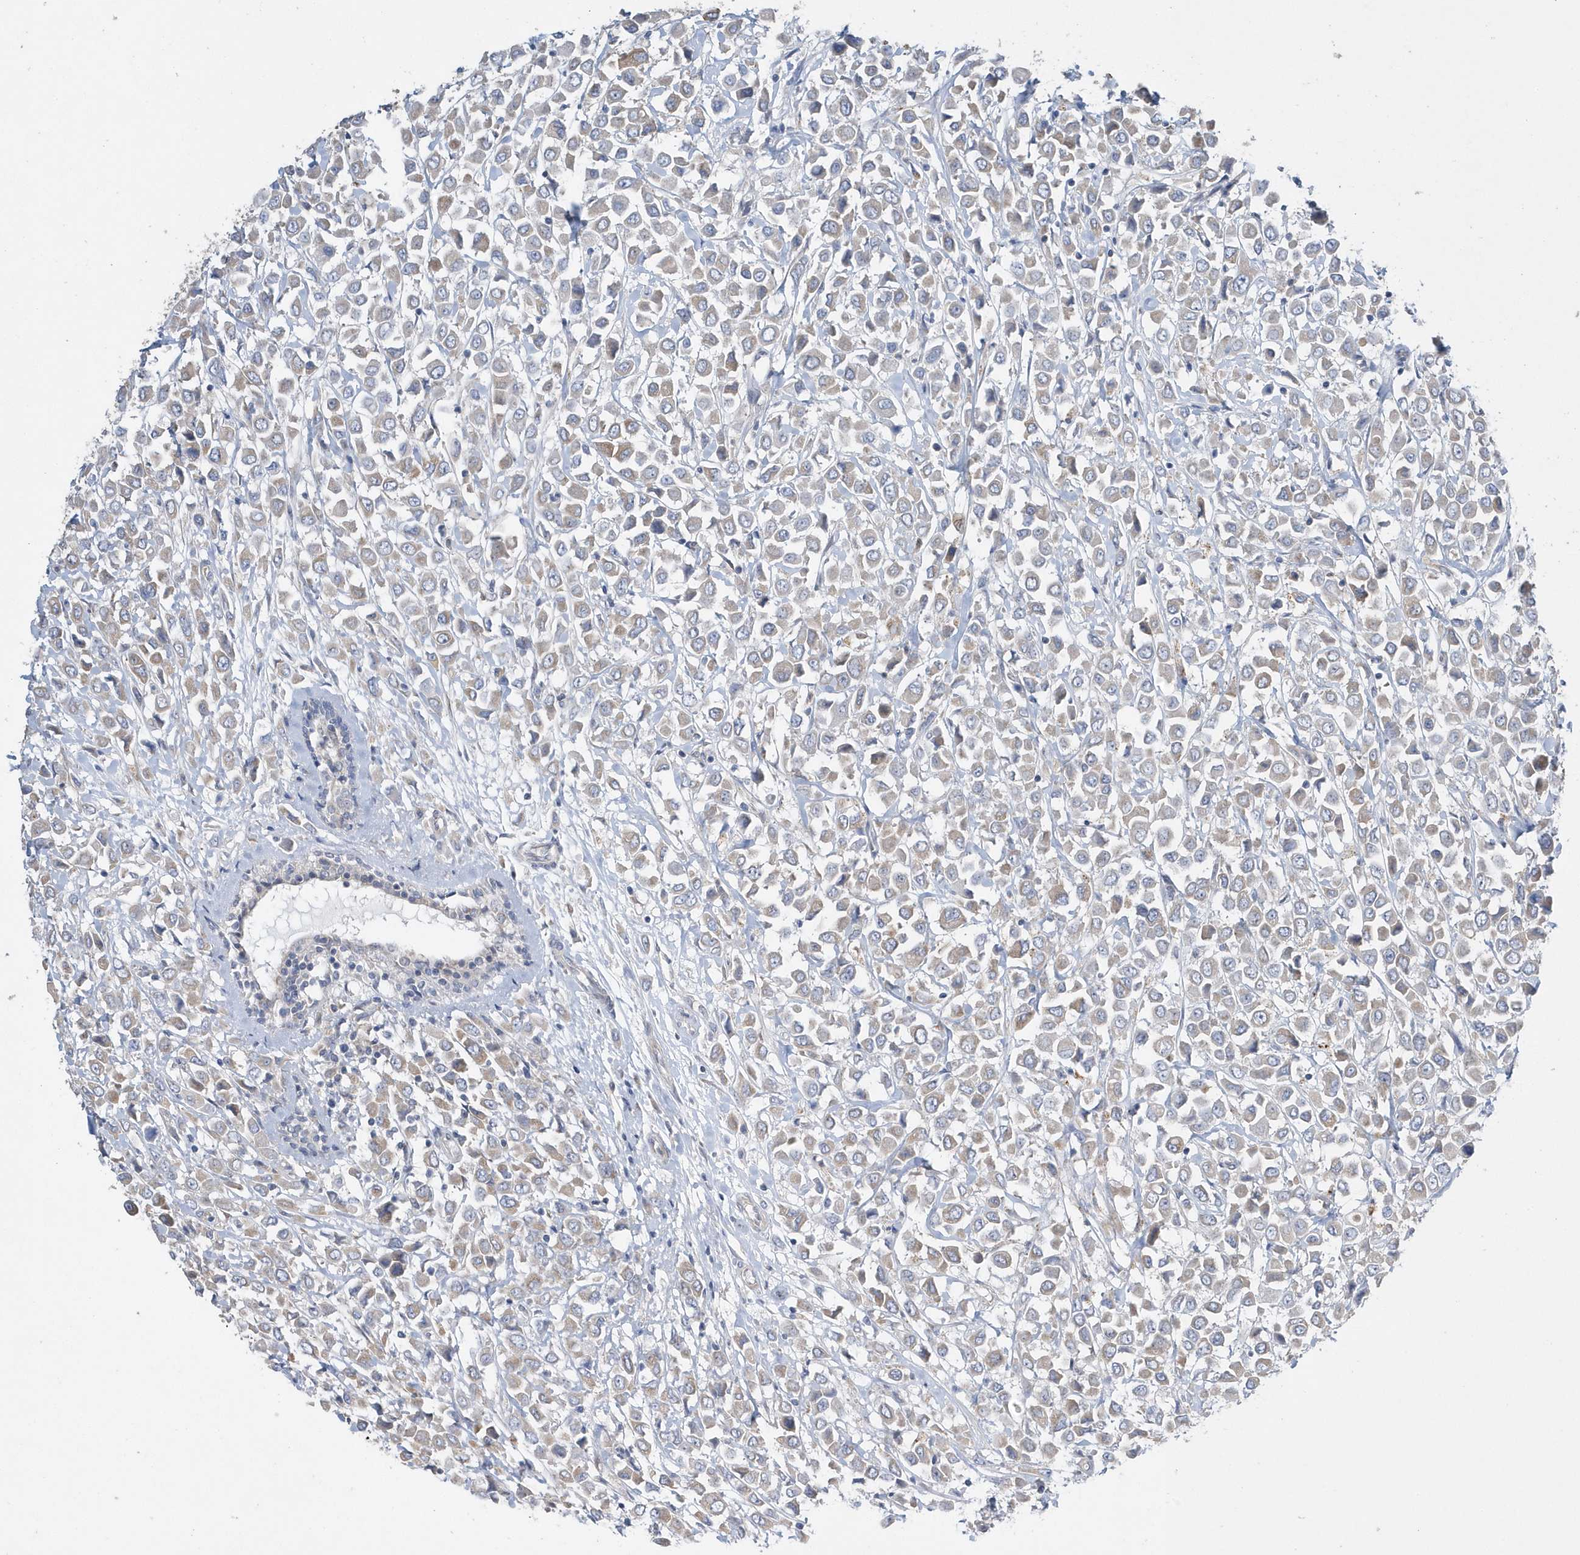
{"staining": {"intensity": "weak", "quantity": ">75%", "location": "cytoplasmic/membranous"}, "tissue": "breast cancer", "cell_type": "Tumor cells", "image_type": "cancer", "snomed": [{"axis": "morphology", "description": "Duct carcinoma"}, {"axis": "topography", "description": "Breast"}], "caption": "A brown stain labels weak cytoplasmic/membranous positivity of a protein in breast invasive ductal carcinoma tumor cells.", "gene": "SPATA5", "patient": {"sex": "female", "age": 61}}